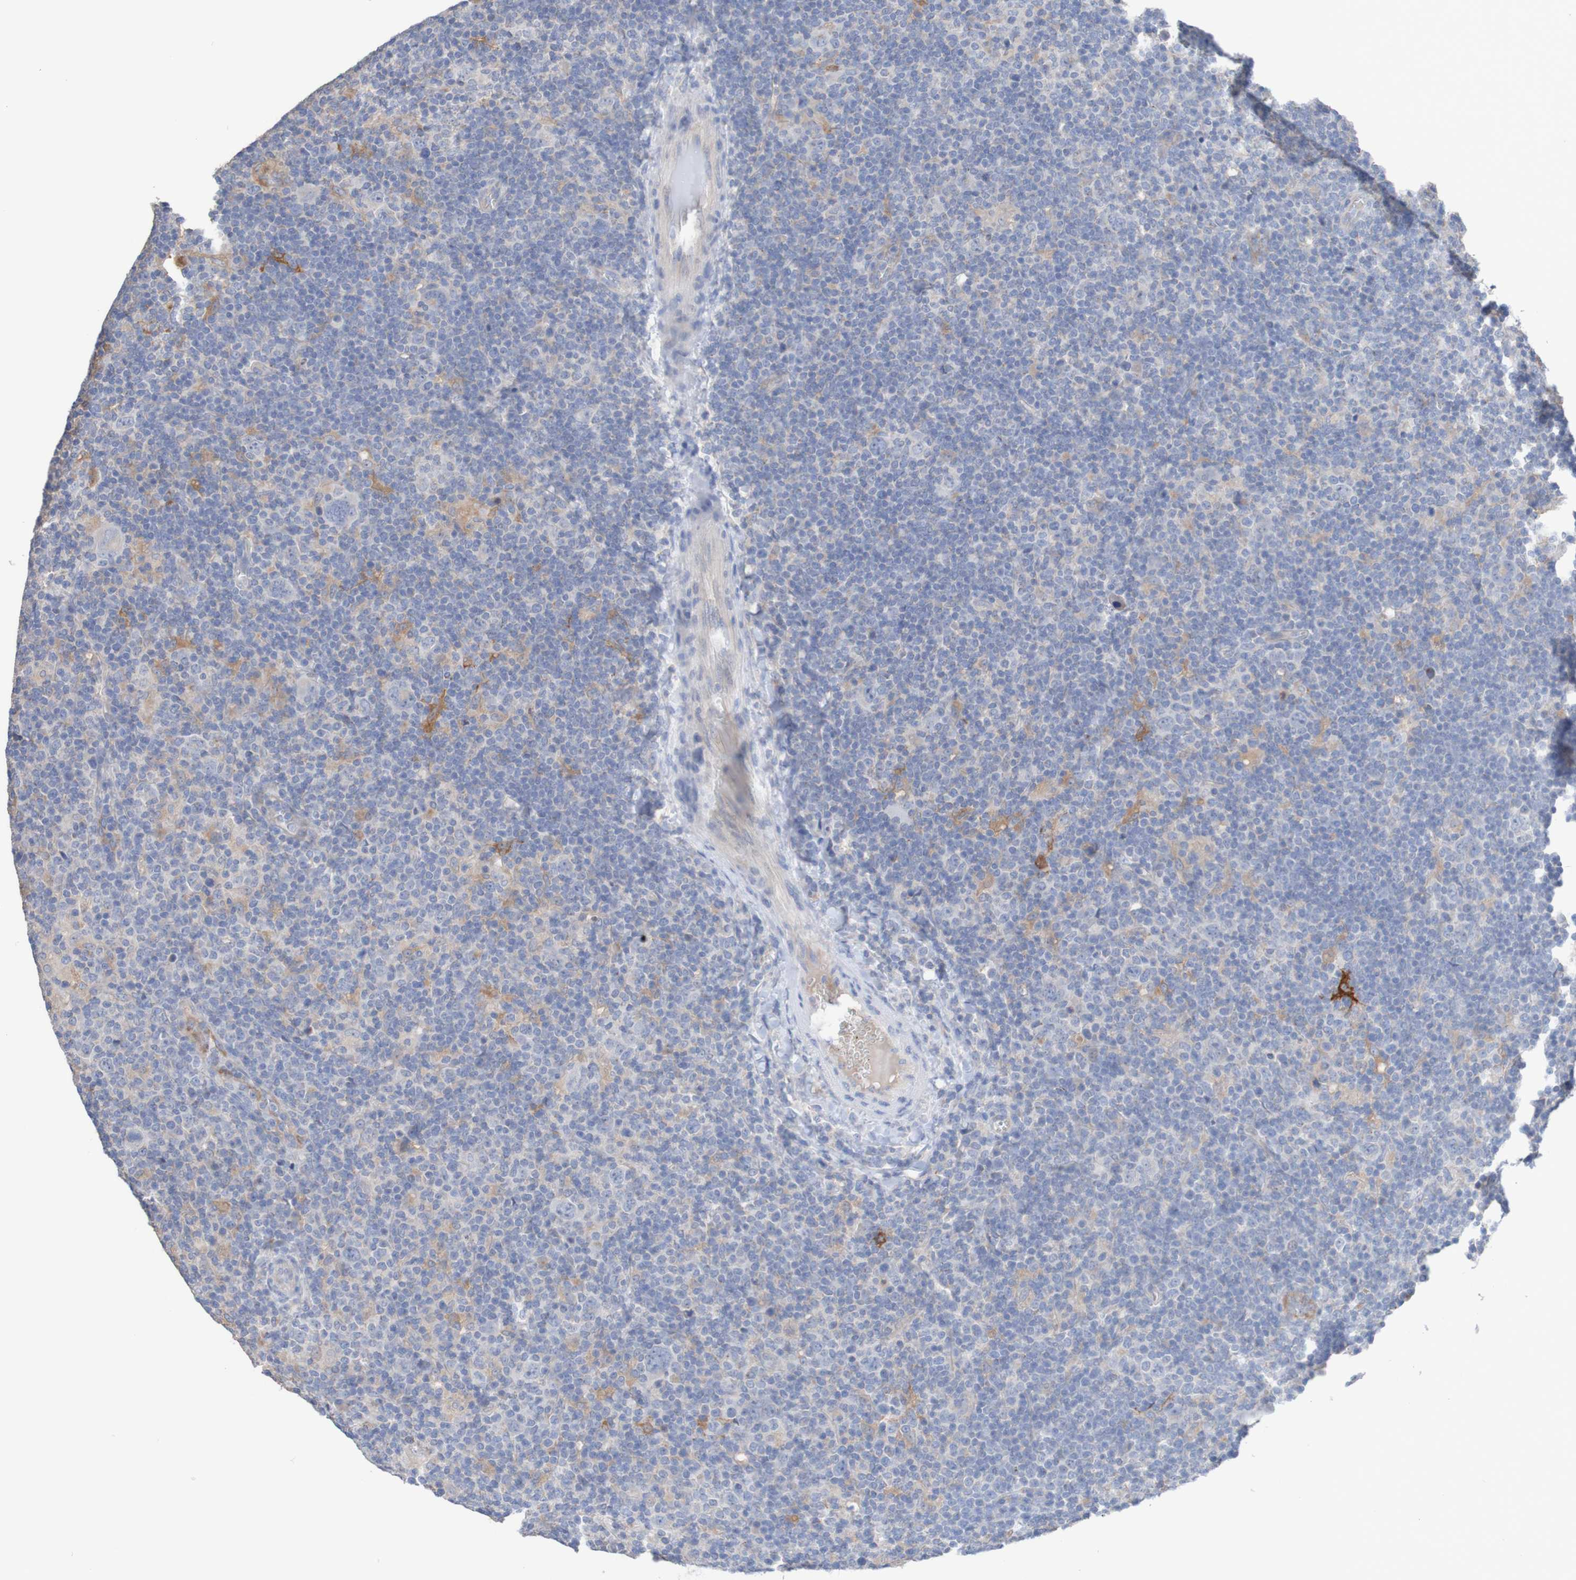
{"staining": {"intensity": "negative", "quantity": "none", "location": "none"}, "tissue": "lymphoma", "cell_type": "Tumor cells", "image_type": "cancer", "snomed": [{"axis": "morphology", "description": "Hodgkin's disease, NOS"}, {"axis": "topography", "description": "Lymph node"}], "caption": "A high-resolution image shows immunohistochemistry (IHC) staining of Hodgkin's disease, which displays no significant expression in tumor cells.", "gene": "PHYH", "patient": {"sex": "female", "age": 57}}